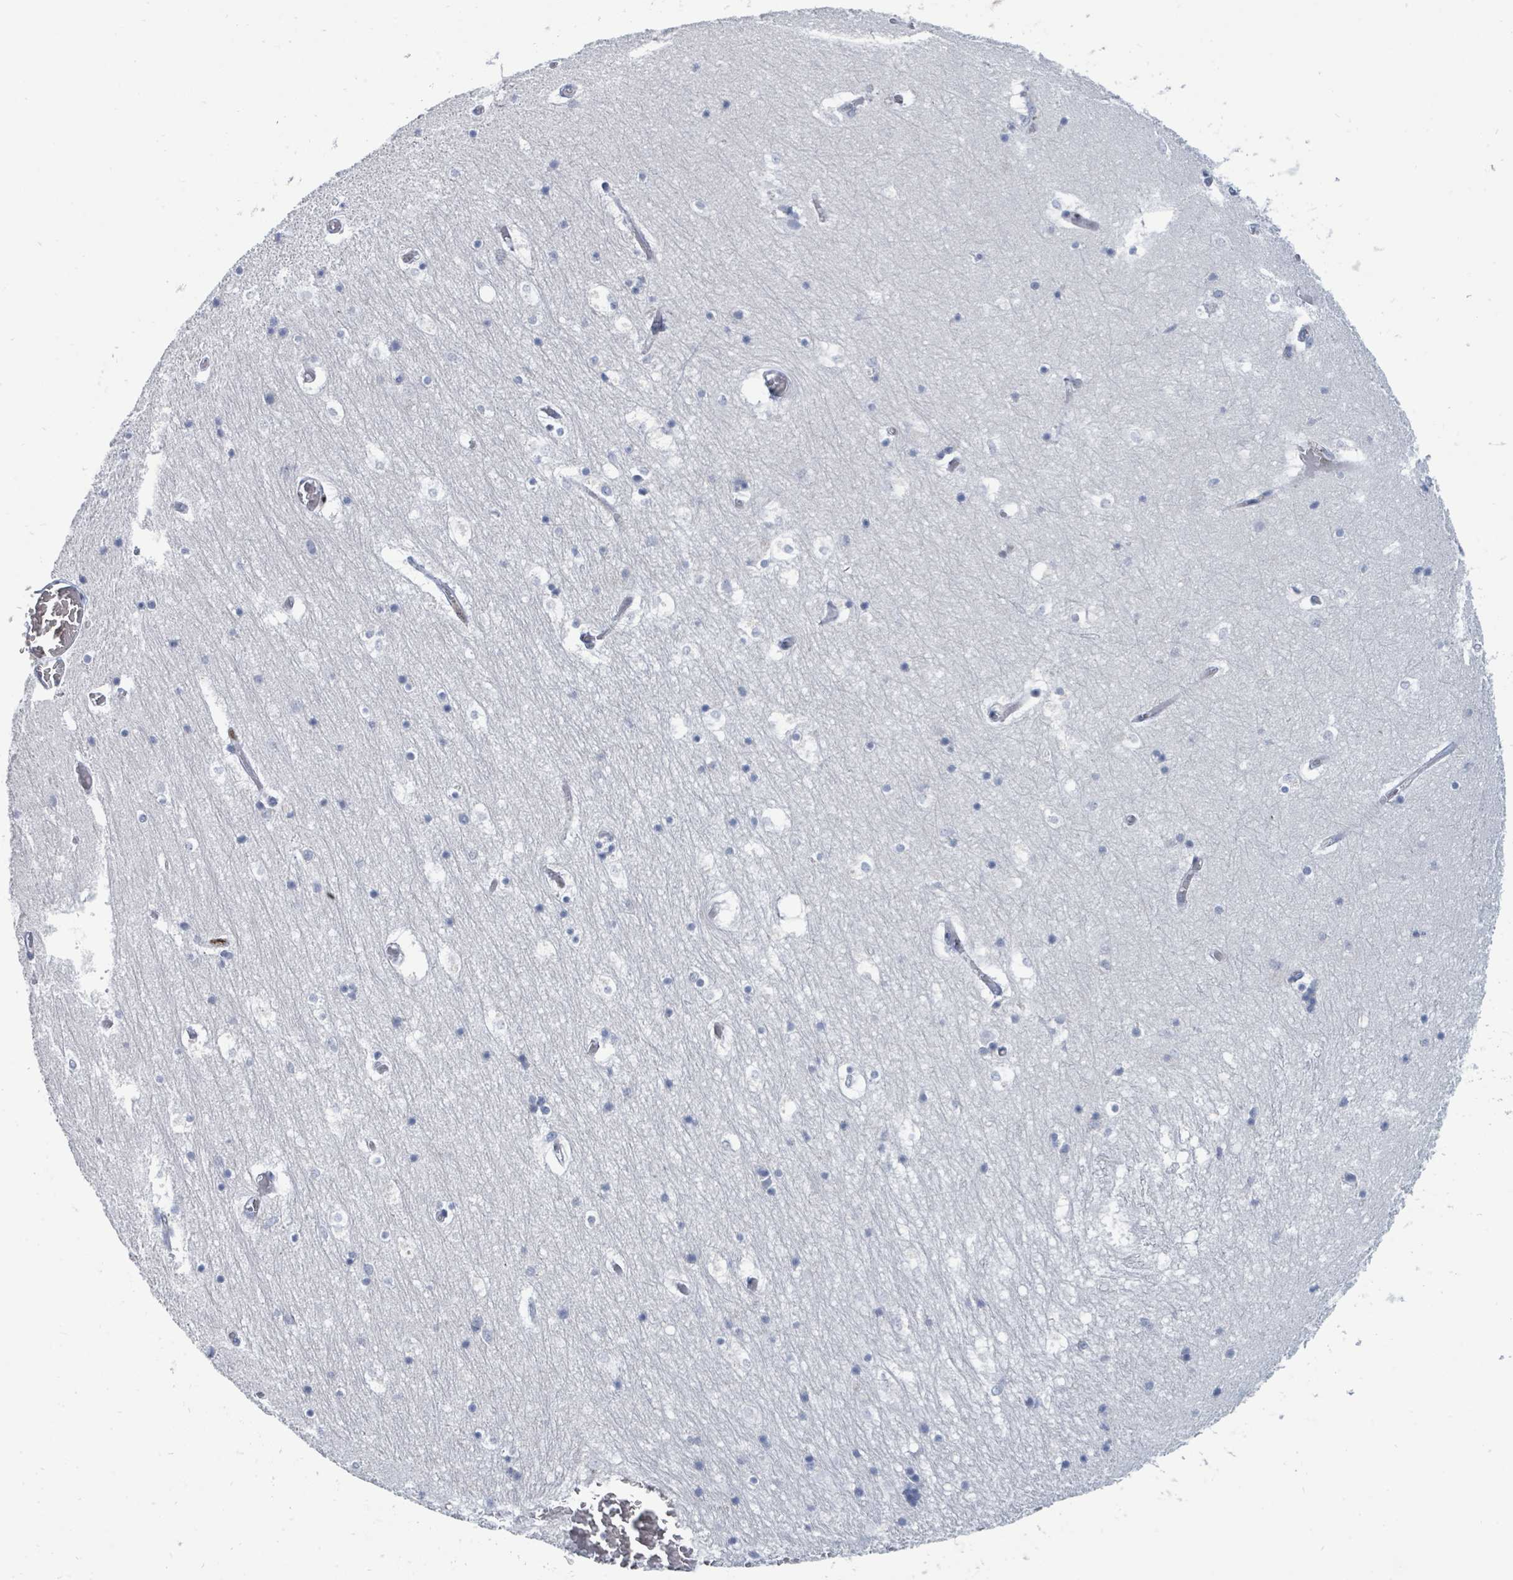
{"staining": {"intensity": "negative", "quantity": "none", "location": "none"}, "tissue": "hippocampus", "cell_type": "Glial cells", "image_type": "normal", "snomed": [{"axis": "morphology", "description": "Normal tissue, NOS"}, {"axis": "topography", "description": "Hippocampus"}], "caption": "DAB immunohistochemical staining of normal human hippocampus reveals no significant expression in glial cells. (DAB (3,3'-diaminobenzidine) immunohistochemistry (IHC) with hematoxylin counter stain).", "gene": "SUMO2", "patient": {"sex": "female", "age": 52}}